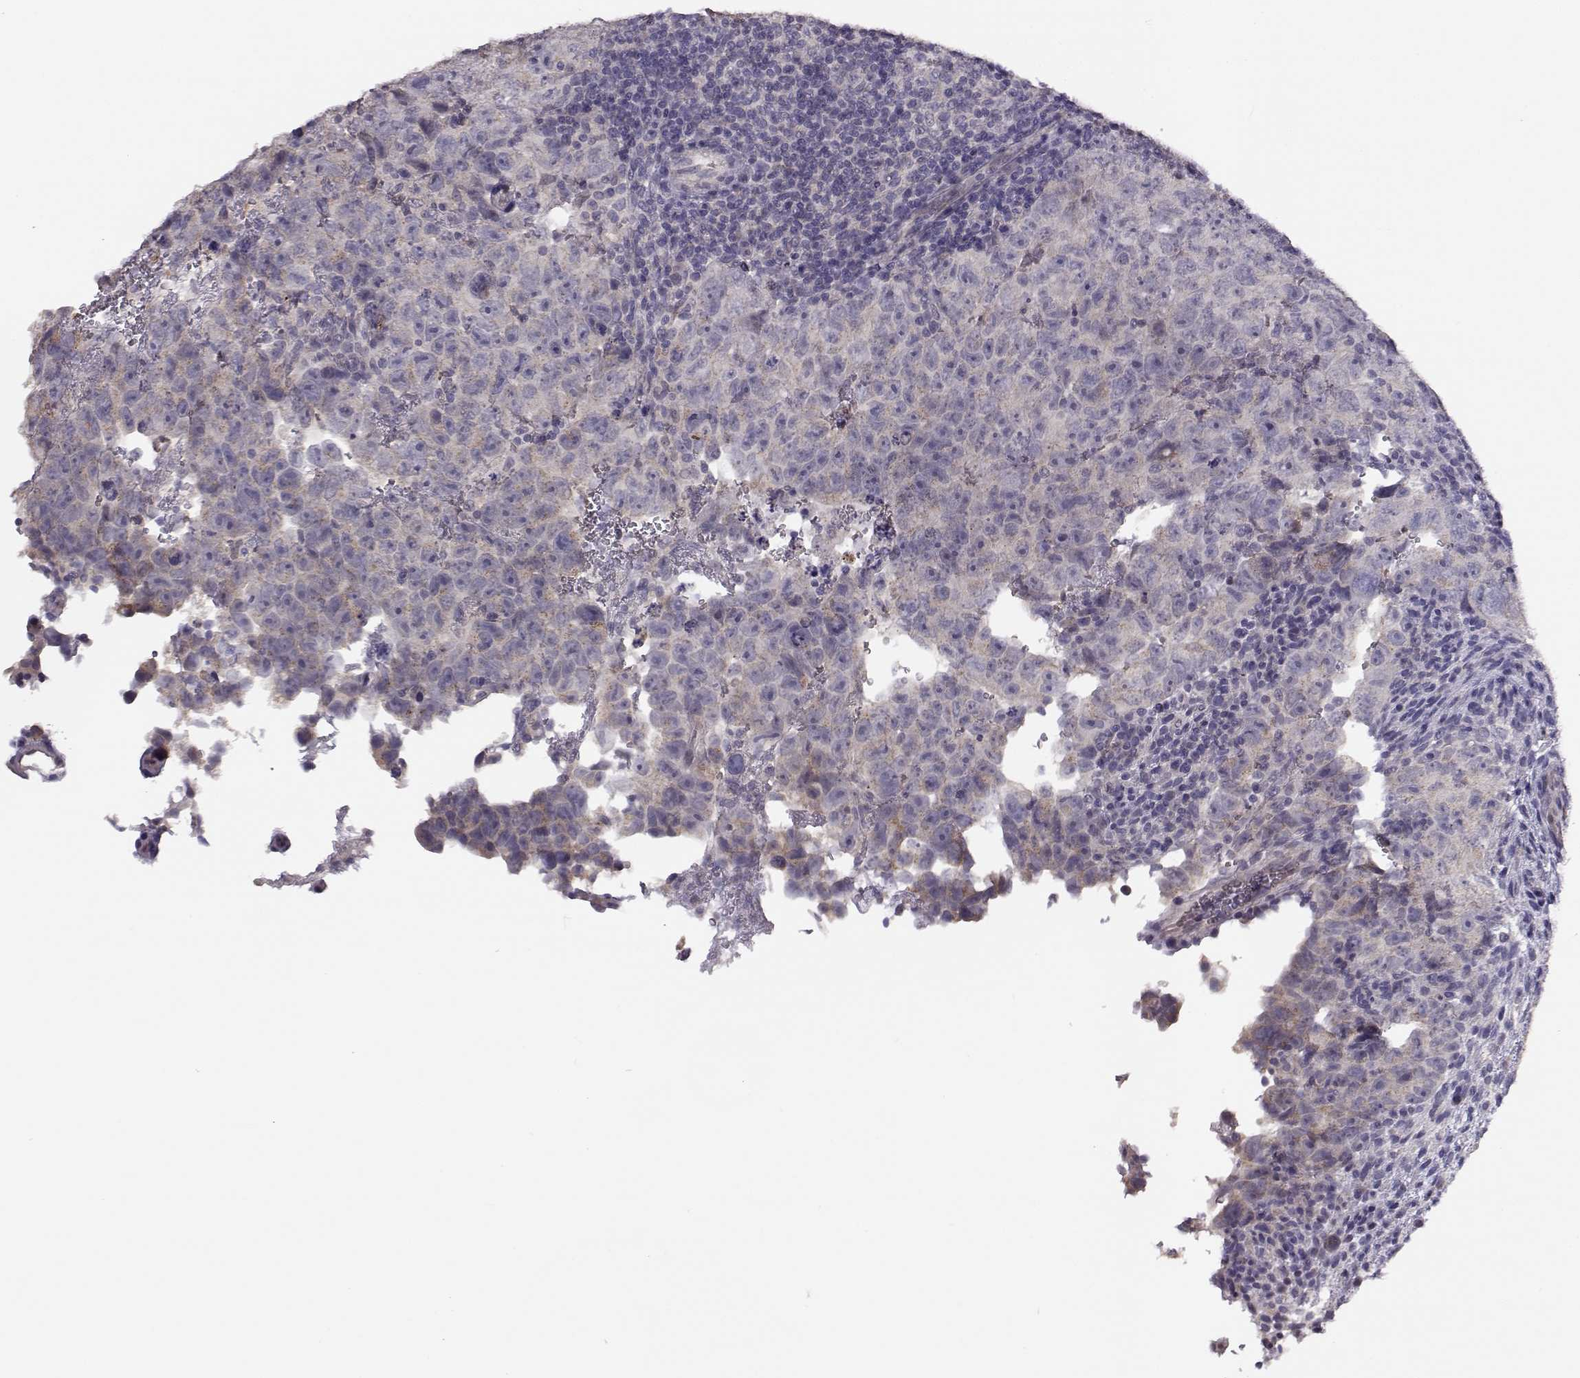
{"staining": {"intensity": "weak", "quantity": "<25%", "location": "cytoplasmic/membranous"}, "tissue": "testis cancer", "cell_type": "Tumor cells", "image_type": "cancer", "snomed": [{"axis": "morphology", "description": "Carcinoma, Embryonal, NOS"}, {"axis": "topography", "description": "Testis"}], "caption": "Testis embryonal carcinoma was stained to show a protein in brown. There is no significant staining in tumor cells.", "gene": "TMEM145", "patient": {"sex": "male", "age": 24}}